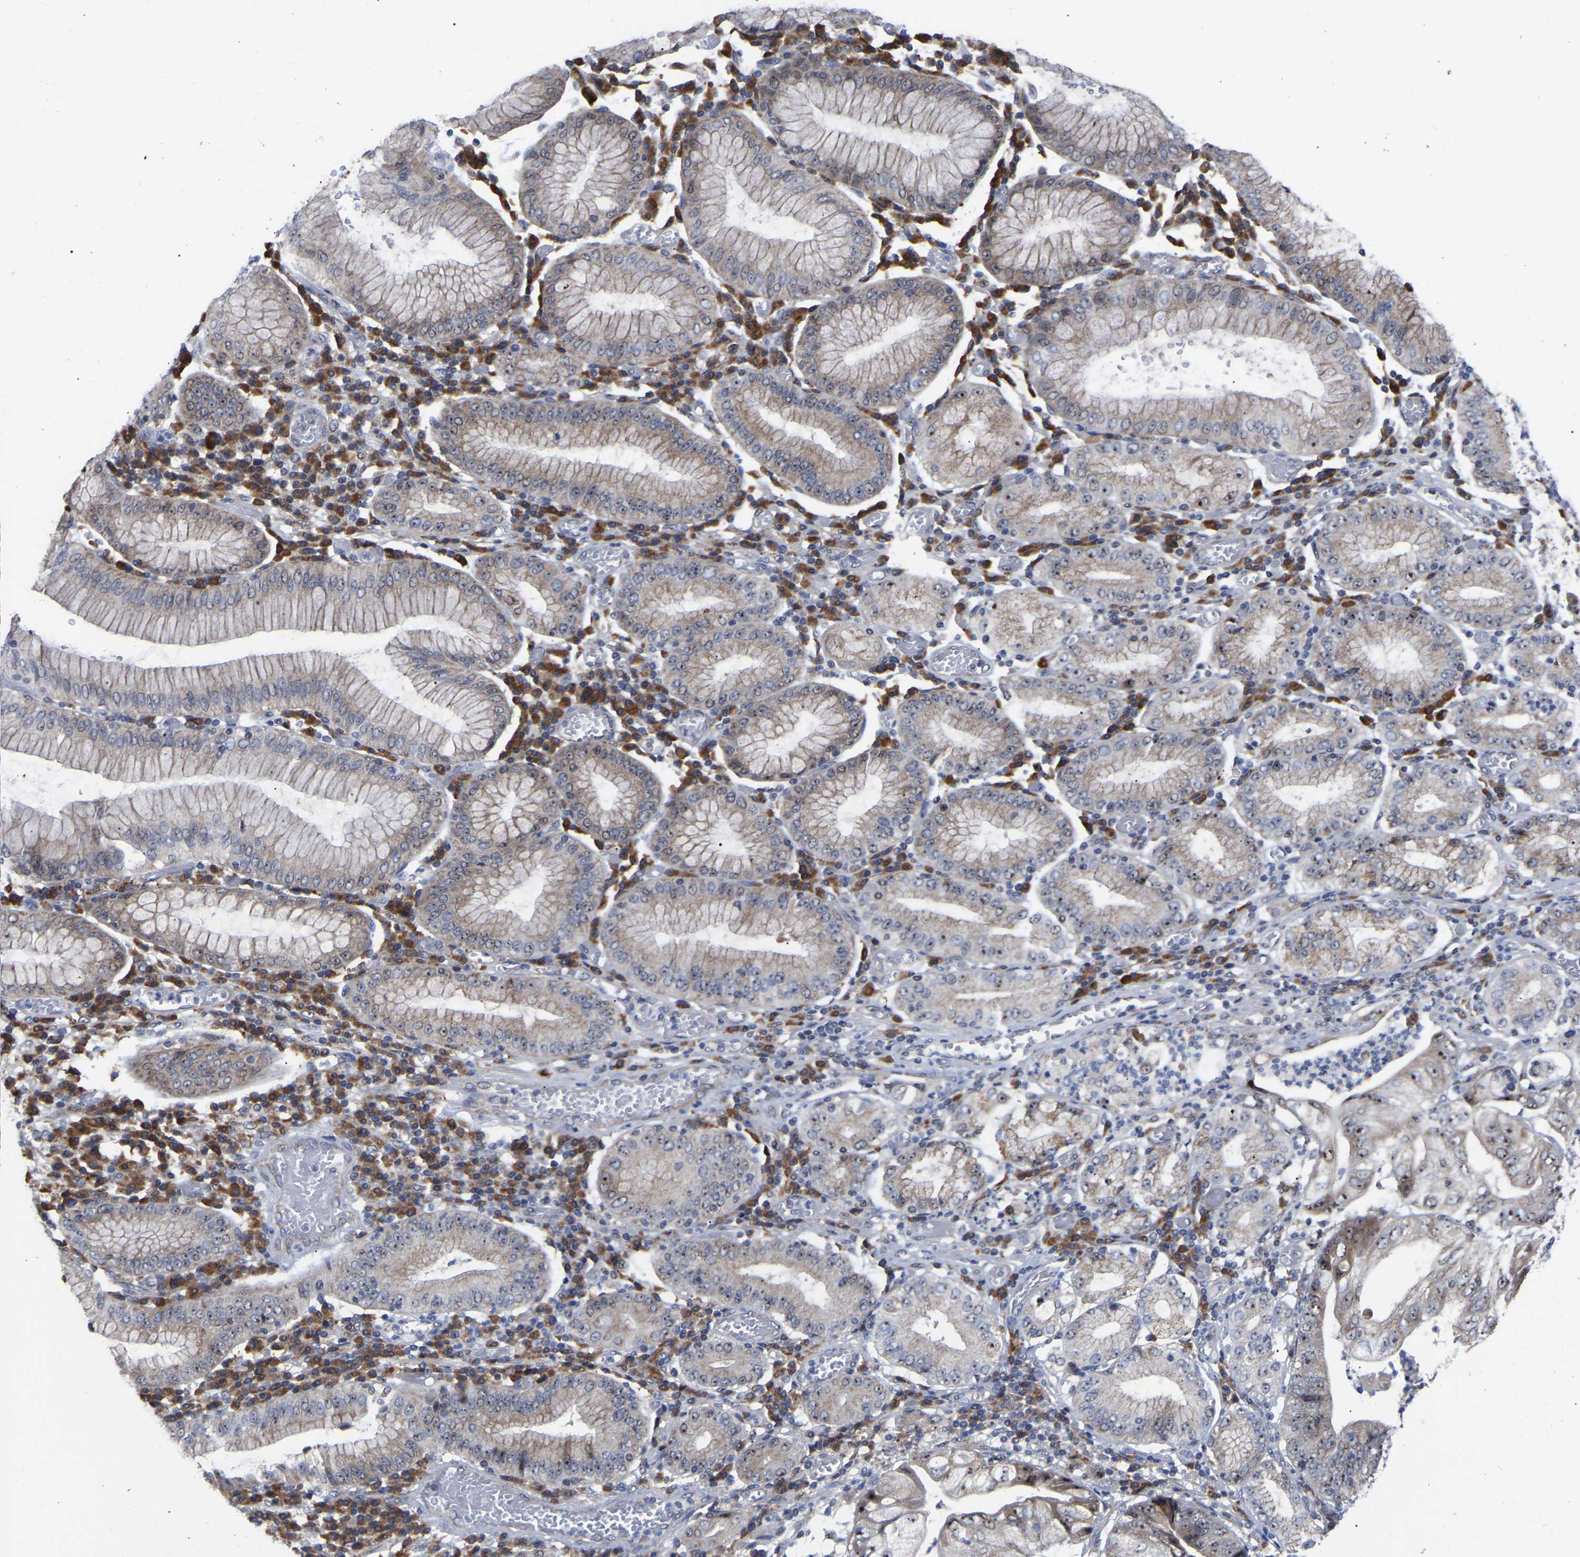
{"staining": {"intensity": "moderate", "quantity": ">75%", "location": "cytoplasmic/membranous,nuclear"}, "tissue": "stomach cancer", "cell_type": "Tumor cells", "image_type": "cancer", "snomed": [{"axis": "morphology", "description": "Adenocarcinoma, NOS"}, {"axis": "topography", "description": "Stomach"}], "caption": "Protein expression analysis of human stomach cancer (adenocarcinoma) reveals moderate cytoplasmic/membranous and nuclear expression in approximately >75% of tumor cells.", "gene": "NOP53", "patient": {"sex": "female", "age": 73}}